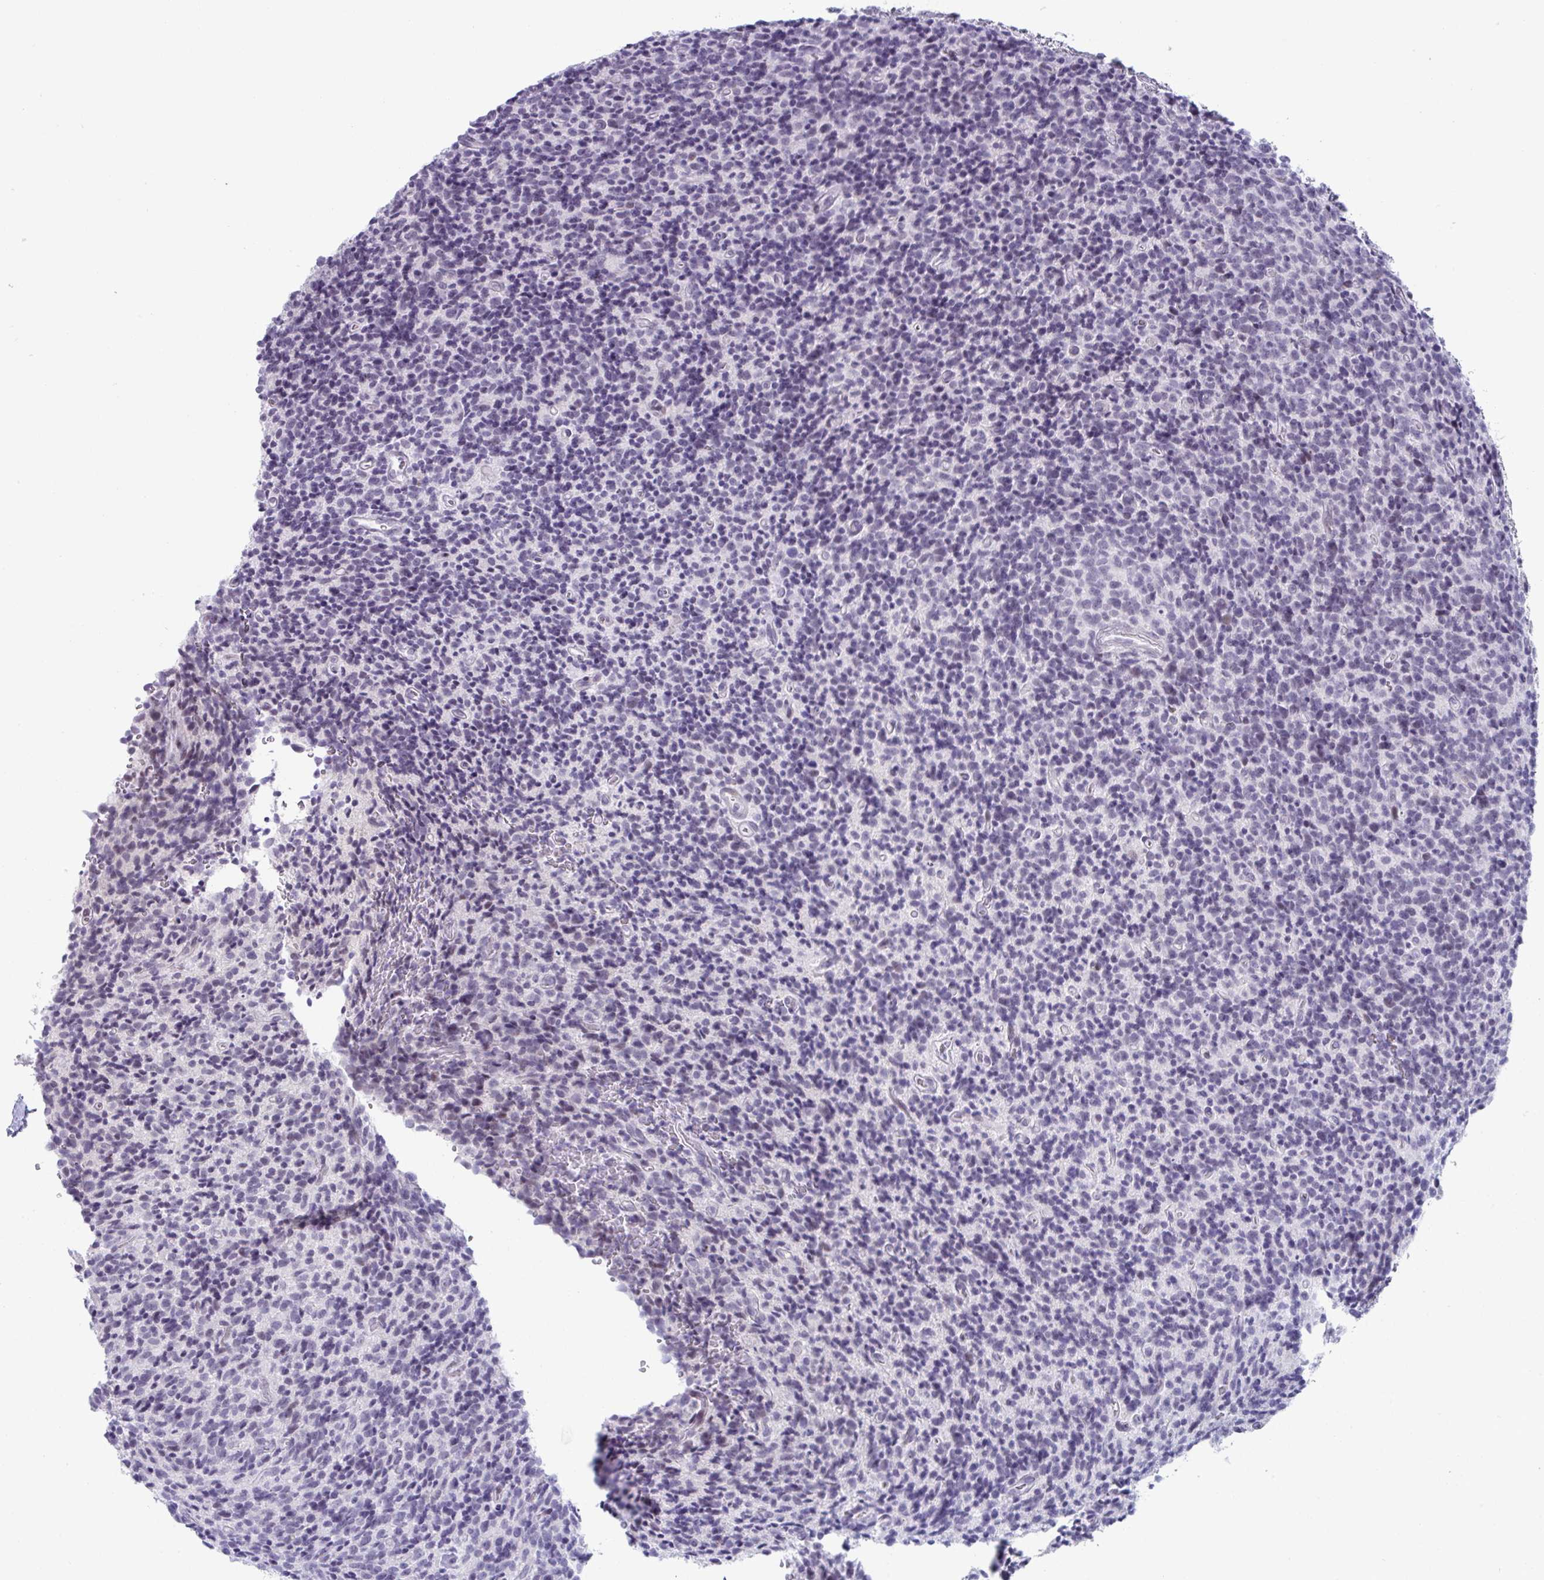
{"staining": {"intensity": "negative", "quantity": "none", "location": "none"}, "tissue": "glioma", "cell_type": "Tumor cells", "image_type": "cancer", "snomed": [{"axis": "morphology", "description": "Glioma, malignant, High grade"}, {"axis": "topography", "description": "Brain"}], "caption": "Immunohistochemistry (IHC) image of malignant high-grade glioma stained for a protein (brown), which demonstrates no staining in tumor cells.", "gene": "VSIG10L", "patient": {"sex": "male", "age": 76}}